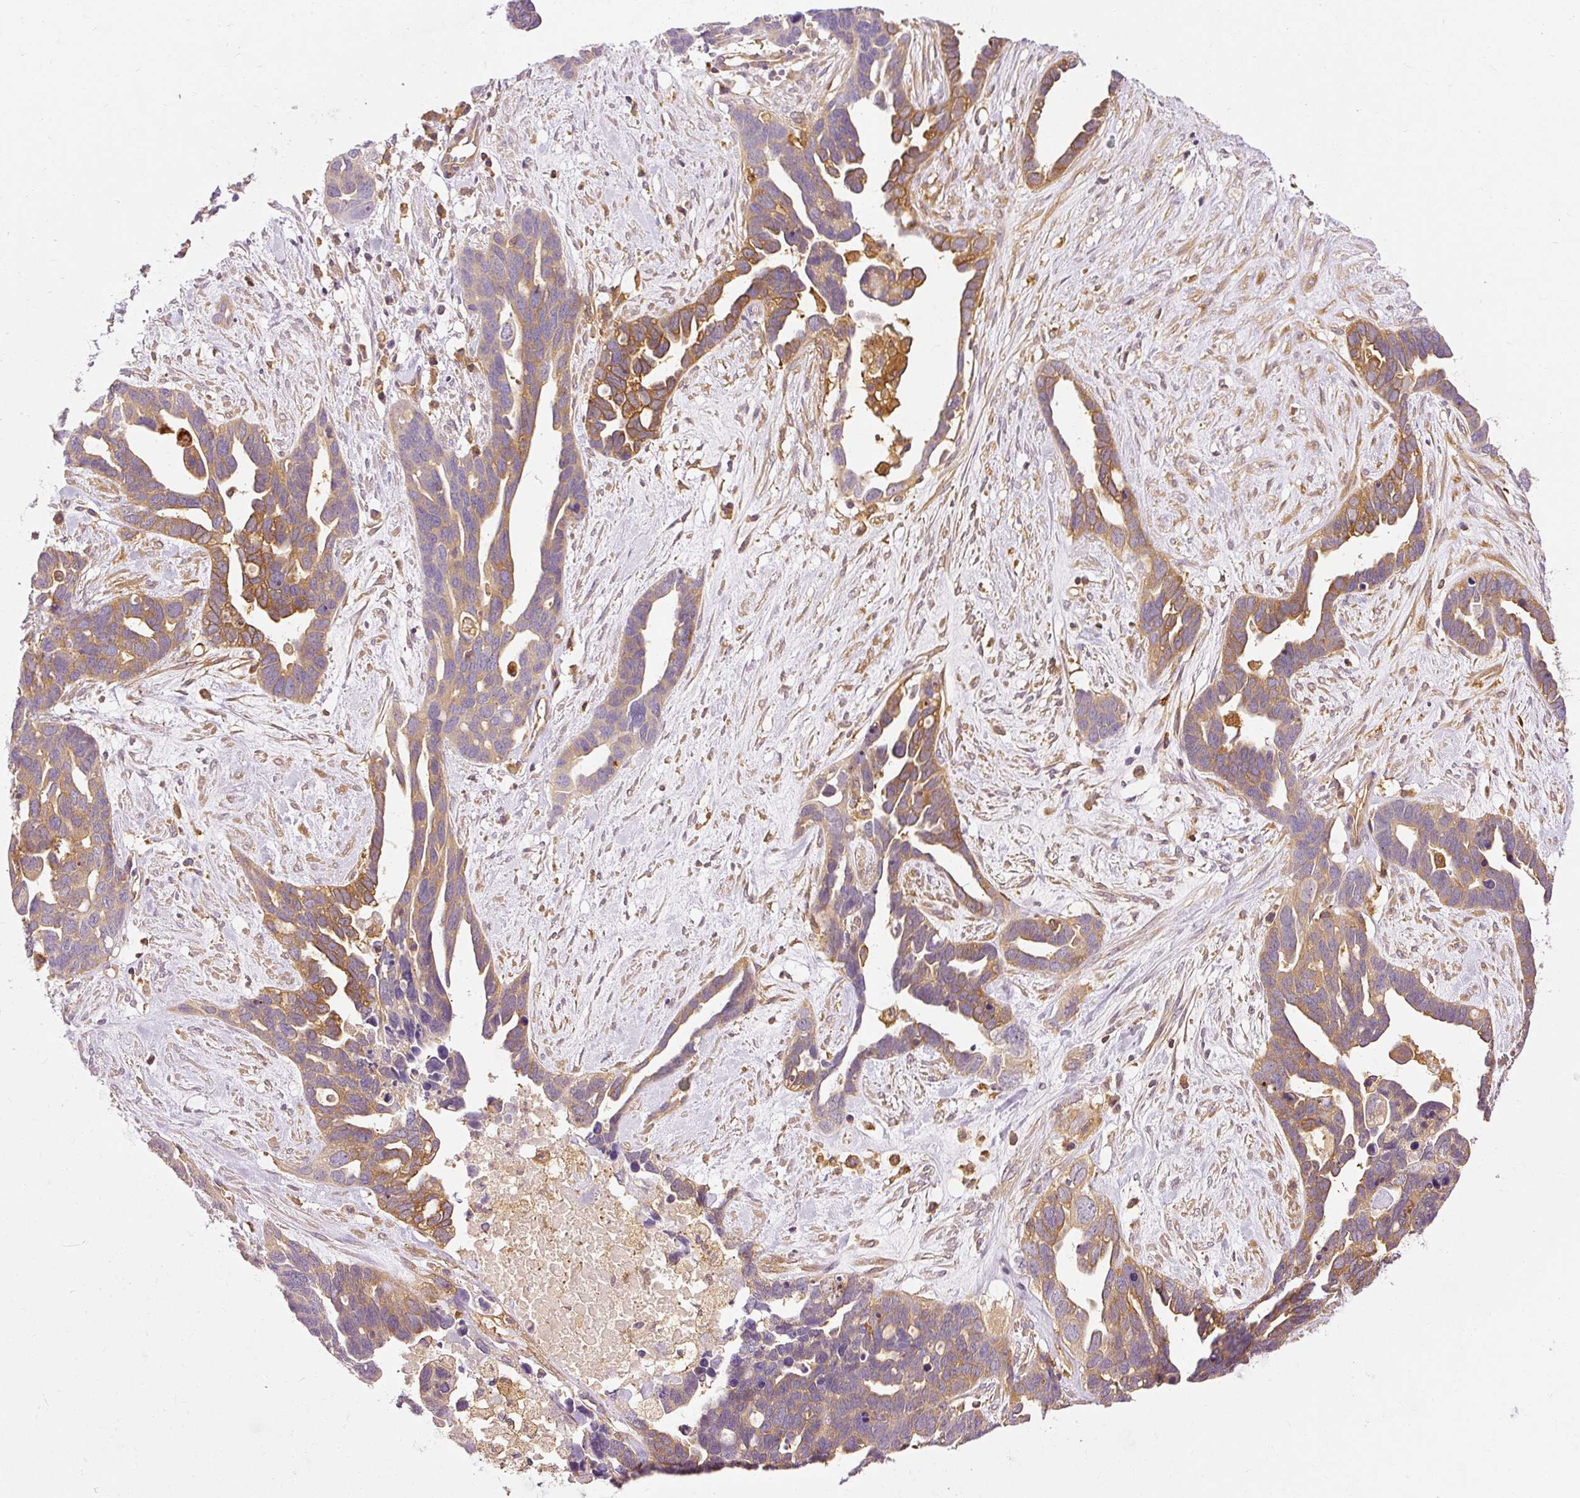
{"staining": {"intensity": "moderate", "quantity": "25%-75%", "location": "cytoplasmic/membranous"}, "tissue": "ovarian cancer", "cell_type": "Tumor cells", "image_type": "cancer", "snomed": [{"axis": "morphology", "description": "Cystadenocarcinoma, serous, NOS"}, {"axis": "topography", "description": "Ovary"}], "caption": "Immunohistochemistry image of neoplastic tissue: human ovarian serous cystadenocarcinoma stained using immunohistochemistry shows medium levels of moderate protein expression localized specifically in the cytoplasmic/membranous of tumor cells, appearing as a cytoplasmic/membranous brown color.", "gene": "ARMH3", "patient": {"sex": "female", "age": 54}}